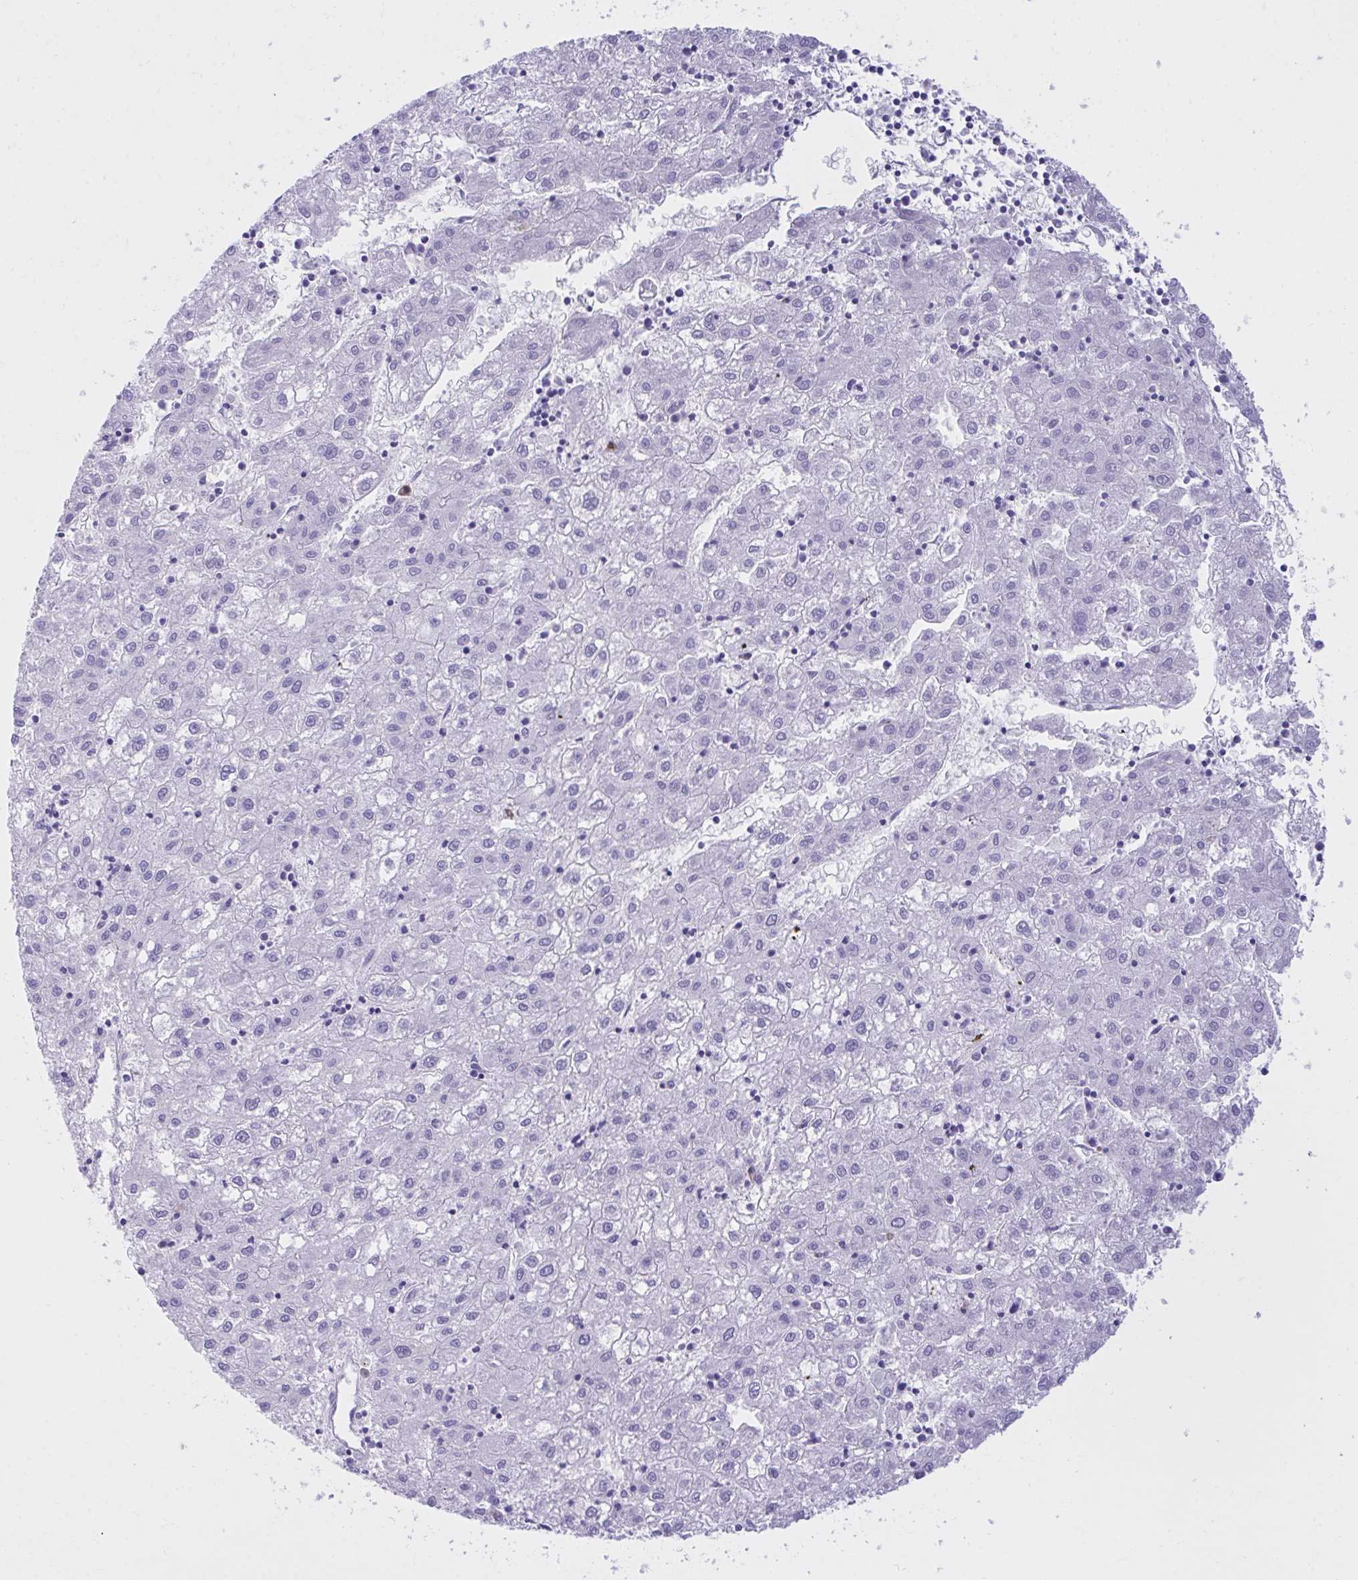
{"staining": {"intensity": "negative", "quantity": "none", "location": "none"}, "tissue": "liver cancer", "cell_type": "Tumor cells", "image_type": "cancer", "snomed": [{"axis": "morphology", "description": "Carcinoma, Hepatocellular, NOS"}, {"axis": "topography", "description": "Liver"}], "caption": "Photomicrograph shows no significant protein staining in tumor cells of hepatocellular carcinoma (liver).", "gene": "PGM2L1", "patient": {"sex": "male", "age": 72}}